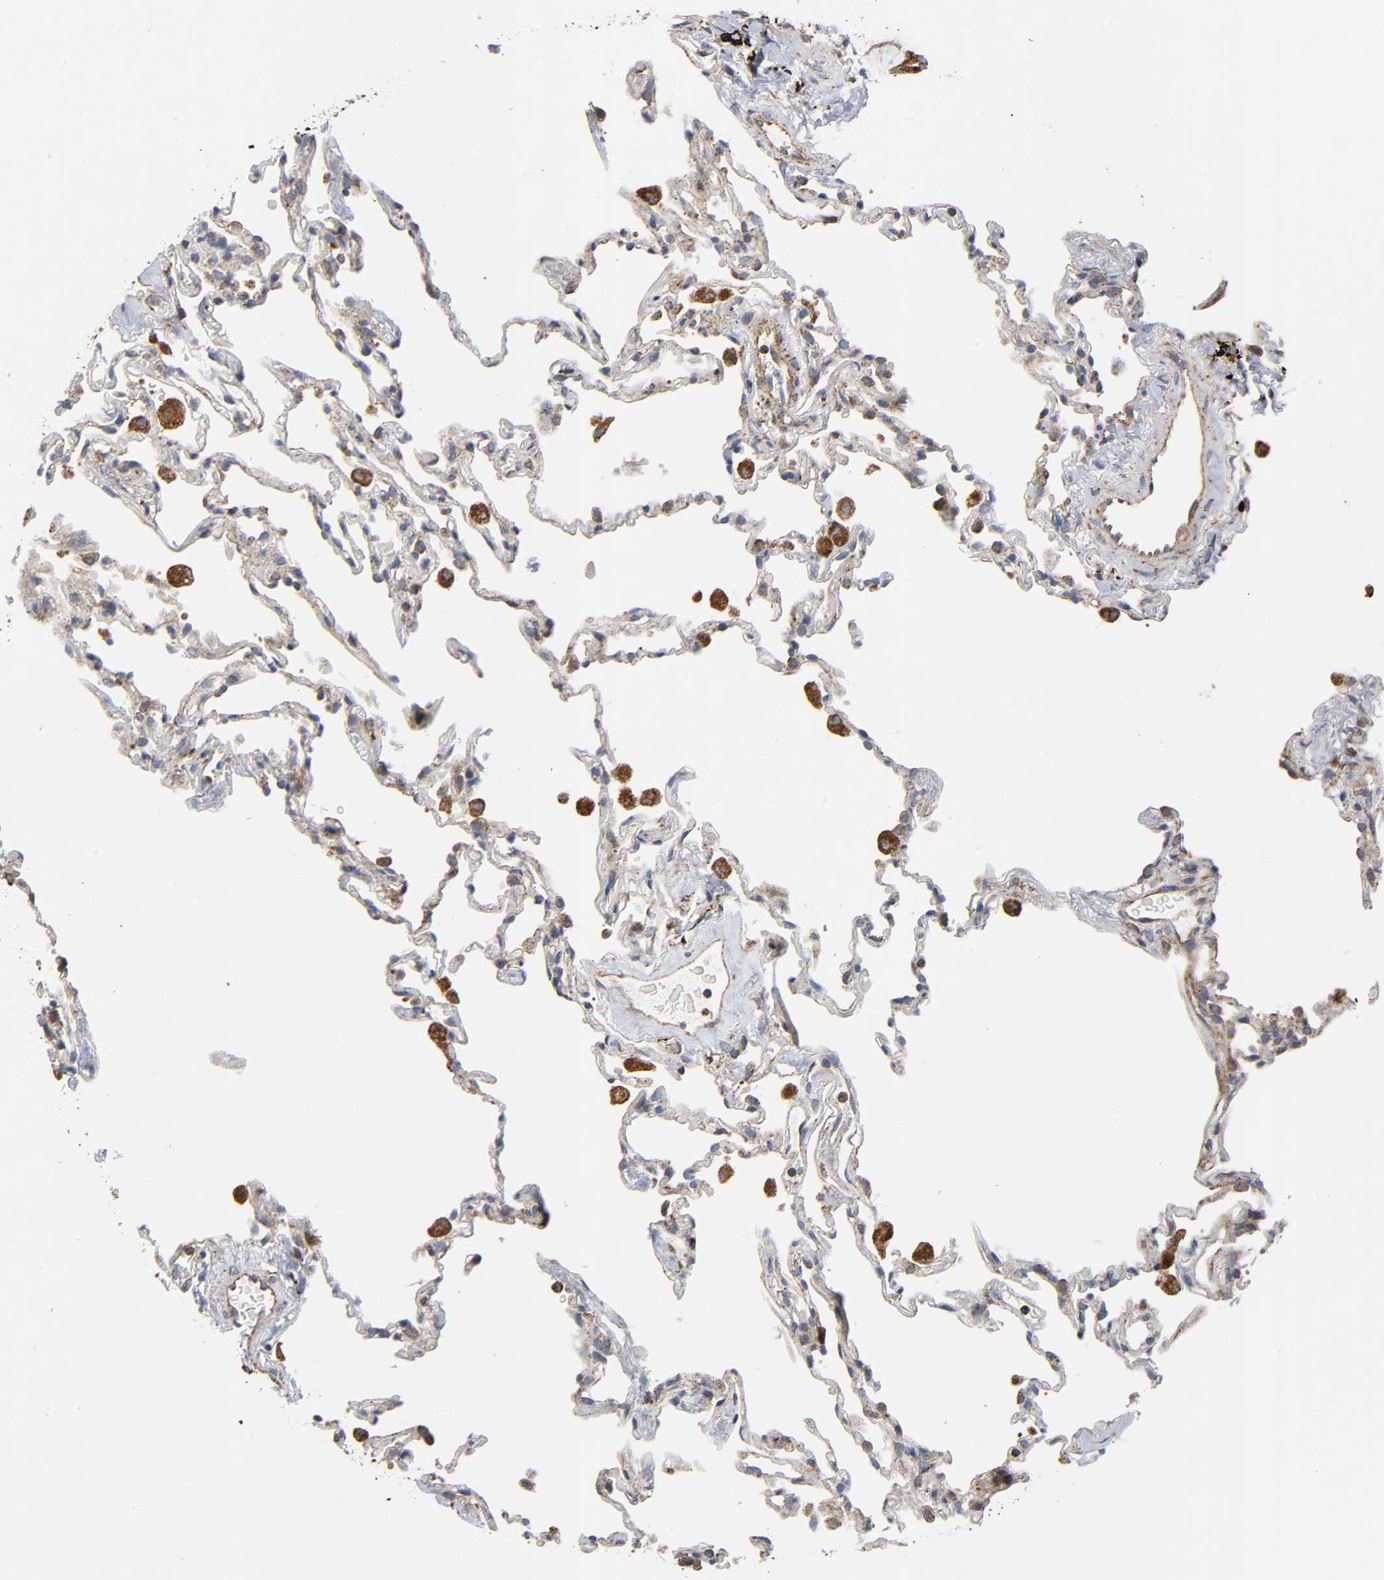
{"staining": {"intensity": "weak", "quantity": "25%-75%", "location": "cytoplasmic/membranous"}, "tissue": "lung", "cell_type": "Alveolar cells", "image_type": "normal", "snomed": [{"axis": "morphology", "description": "Normal tissue, NOS"}, {"axis": "morphology", "description": "Soft tissue tumor metastatic"}, {"axis": "topography", "description": "Lung"}], "caption": "This is a histology image of immunohistochemistry (IHC) staining of benign lung, which shows weak expression in the cytoplasmic/membranous of alveolar cells.", "gene": "MAP3K1", "patient": {"sex": "male", "age": 59}}